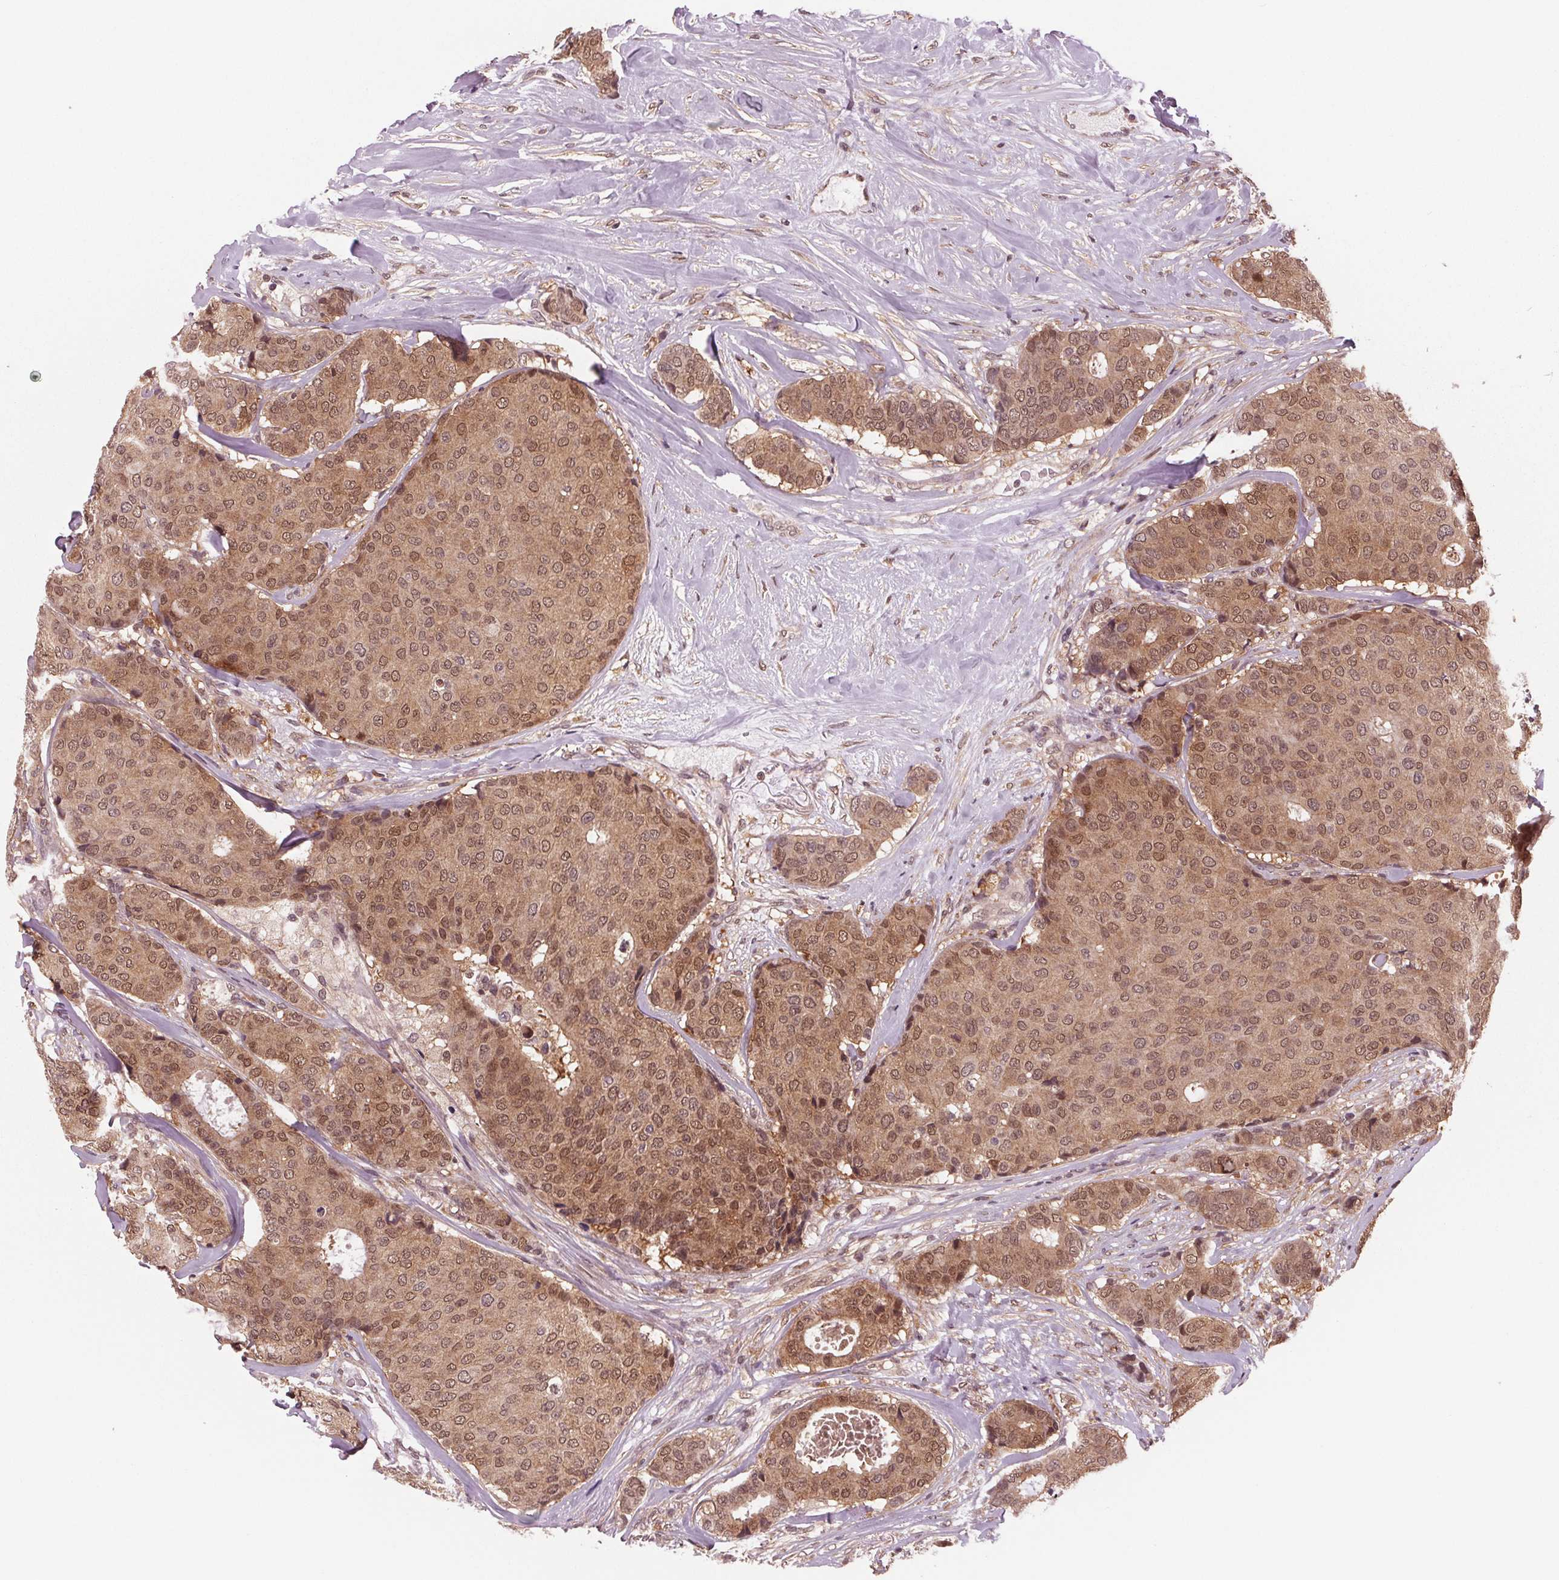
{"staining": {"intensity": "moderate", "quantity": ">75%", "location": "cytoplasmic/membranous,nuclear"}, "tissue": "breast cancer", "cell_type": "Tumor cells", "image_type": "cancer", "snomed": [{"axis": "morphology", "description": "Duct carcinoma"}, {"axis": "topography", "description": "Breast"}], "caption": "Moderate cytoplasmic/membranous and nuclear protein expression is identified in approximately >75% of tumor cells in invasive ductal carcinoma (breast).", "gene": "STAT3", "patient": {"sex": "female", "age": 75}}